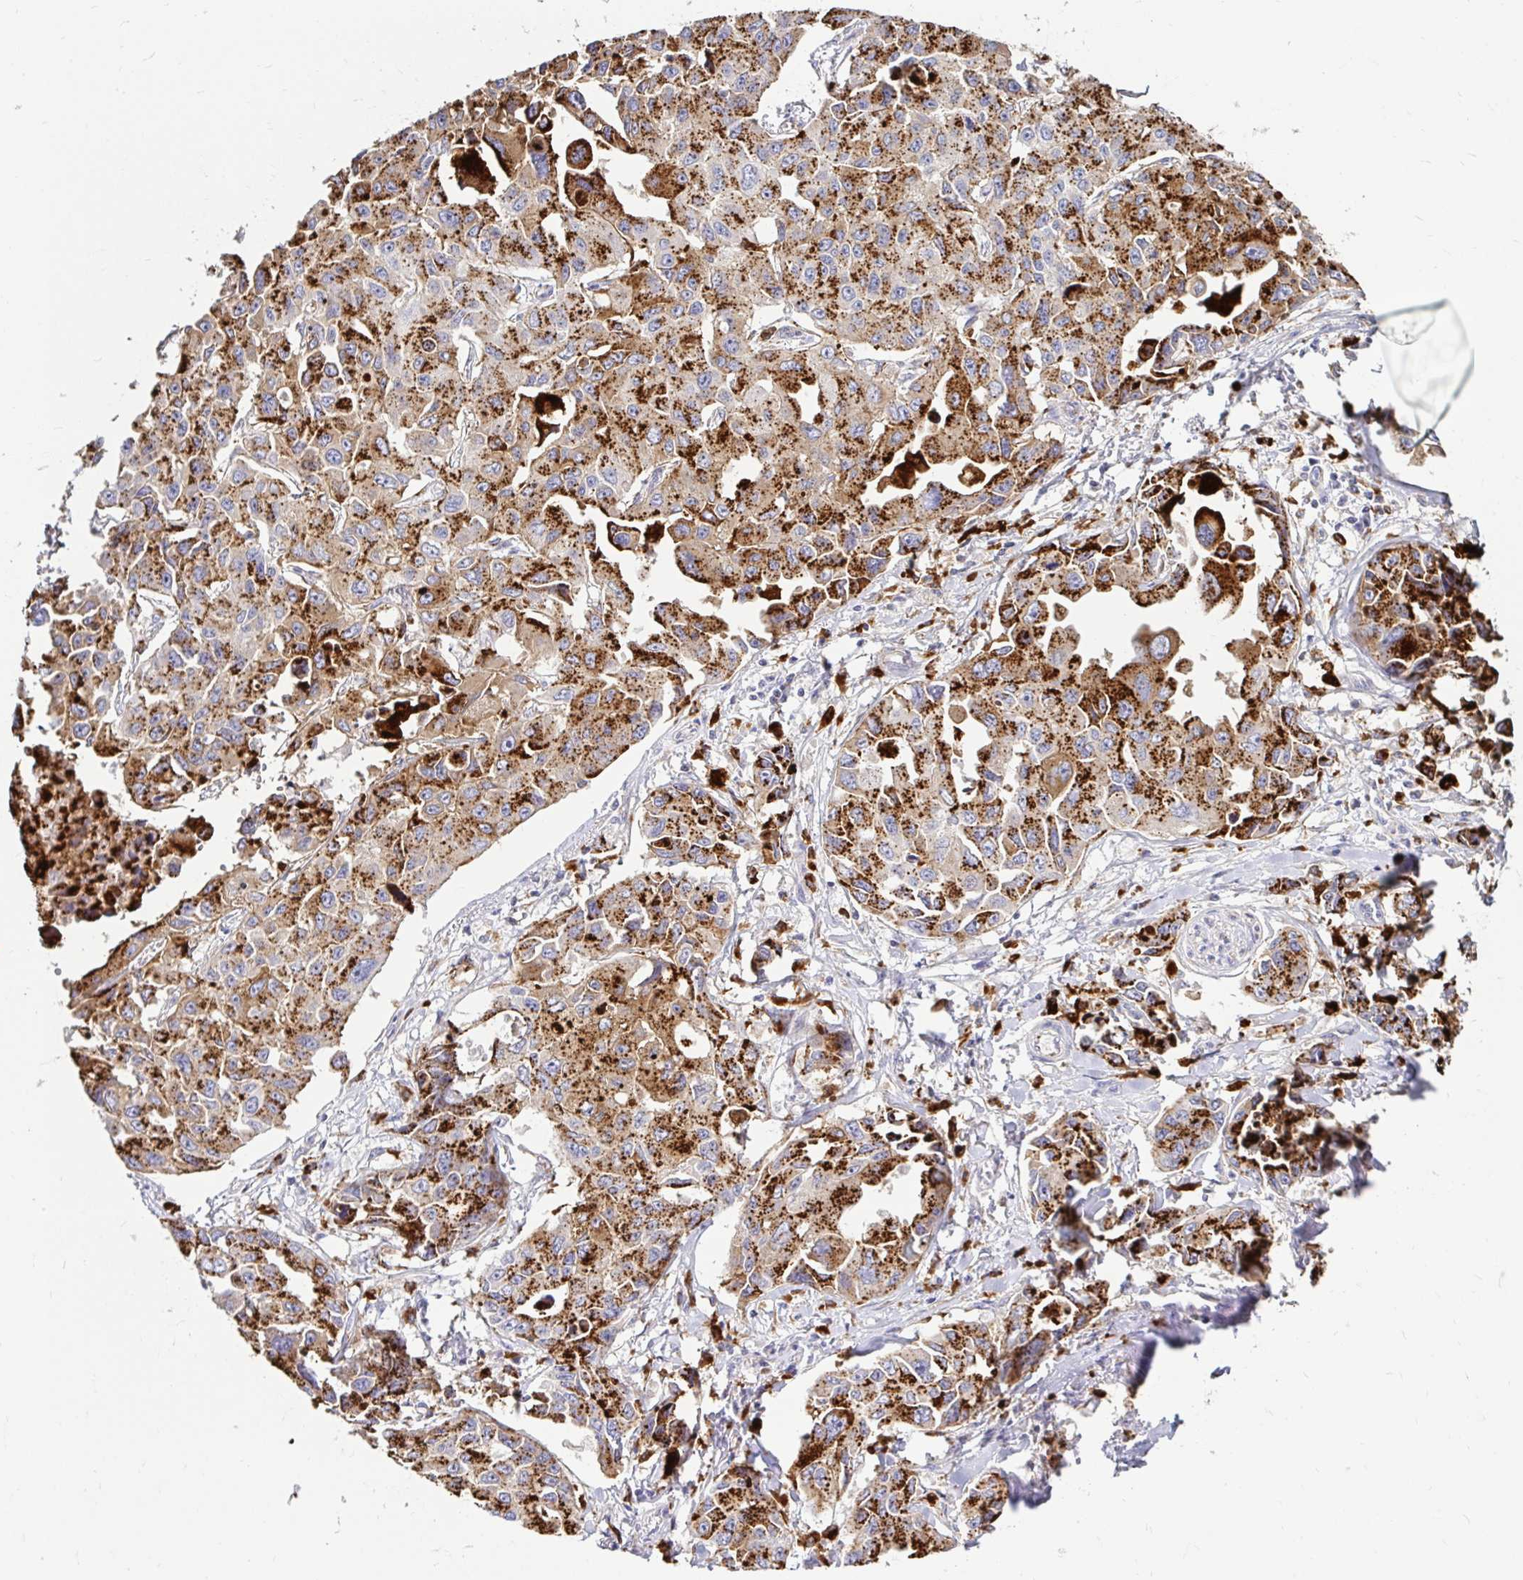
{"staining": {"intensity": "strong", "quantity": ">75%", "location": "cytoplasmic/membranous"}, "tissue": "lung cancer", "cell_type": "Tumor cells", "image_type": "cancer", "snomed": [{"axis": "morphology", "description": "Adenocarcinoma, NOS"}, {"axis": "topography", "description": "Lung"}], "caption": "IHC of lung cancer reveals high levels of strong cytoplasmic/membranous positivity in approximately >75% of tumor cells.", "gene": "FUCA1", "patient": {"sex": "male", "age": 64}}